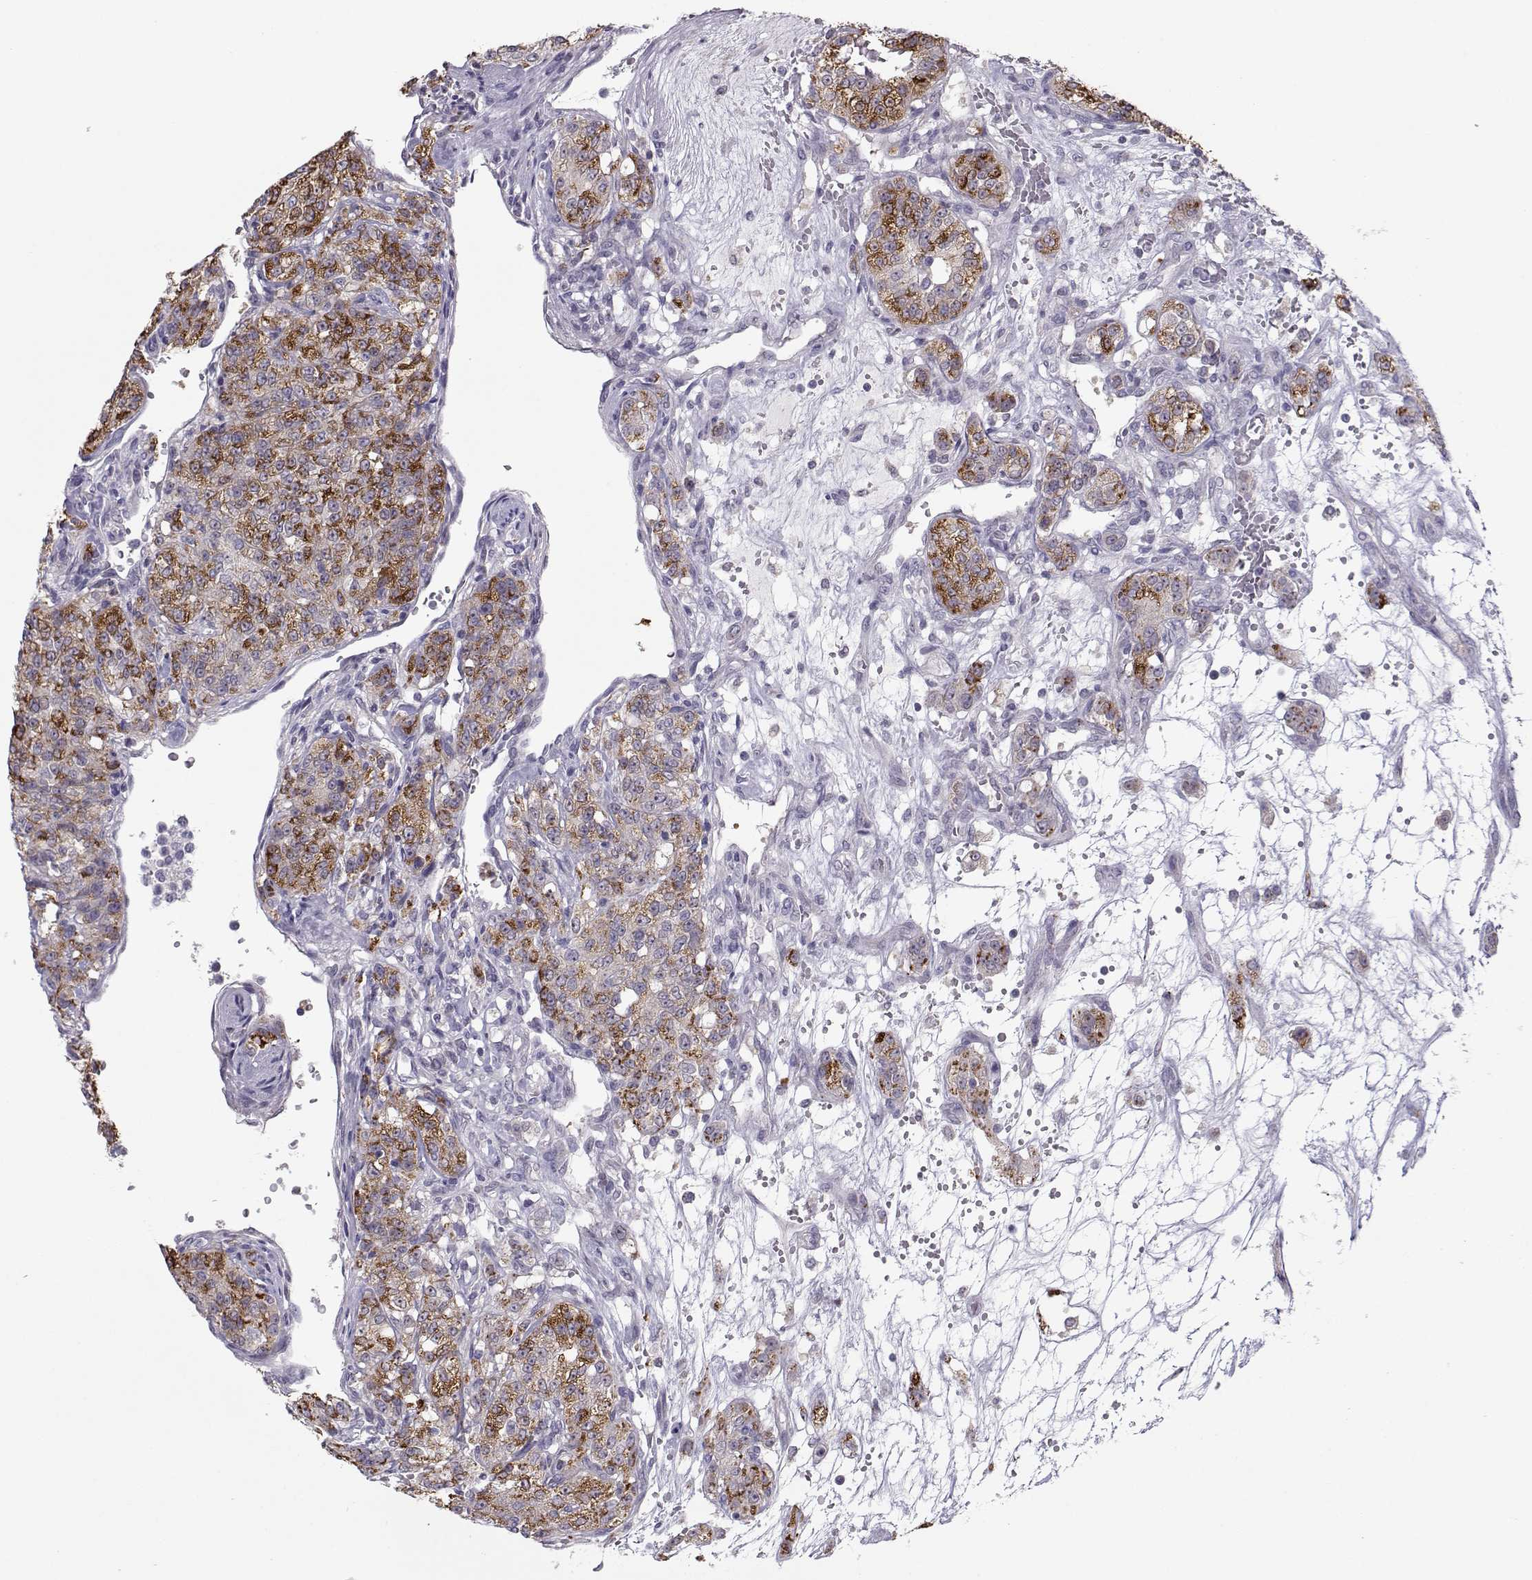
{"staining": {"intensity": "strong", "quantity": "25%-75%", "location": "cytoplasmic/membranous"}, "tissue": "renal cancer", "cell_type": "Tumor cells", "image_type": "cancer", "snomed": [{"axis": "morphology", "description": "Adenocarcinoma, NOS"}, {"axis": "topography", "description": "Kidney"}], "caption": "The micrograph exhibits staining of renal cancer, revealing strong cytoplasmic/membranous protein staining (brown color) within tumor cells. The staining was performed using DAB, with brown indicating positive protein expression. Nuclei are stained blue with hematoxylin.", "gene": "NPVF", "patient": {"sex": "female", "age": 63}}